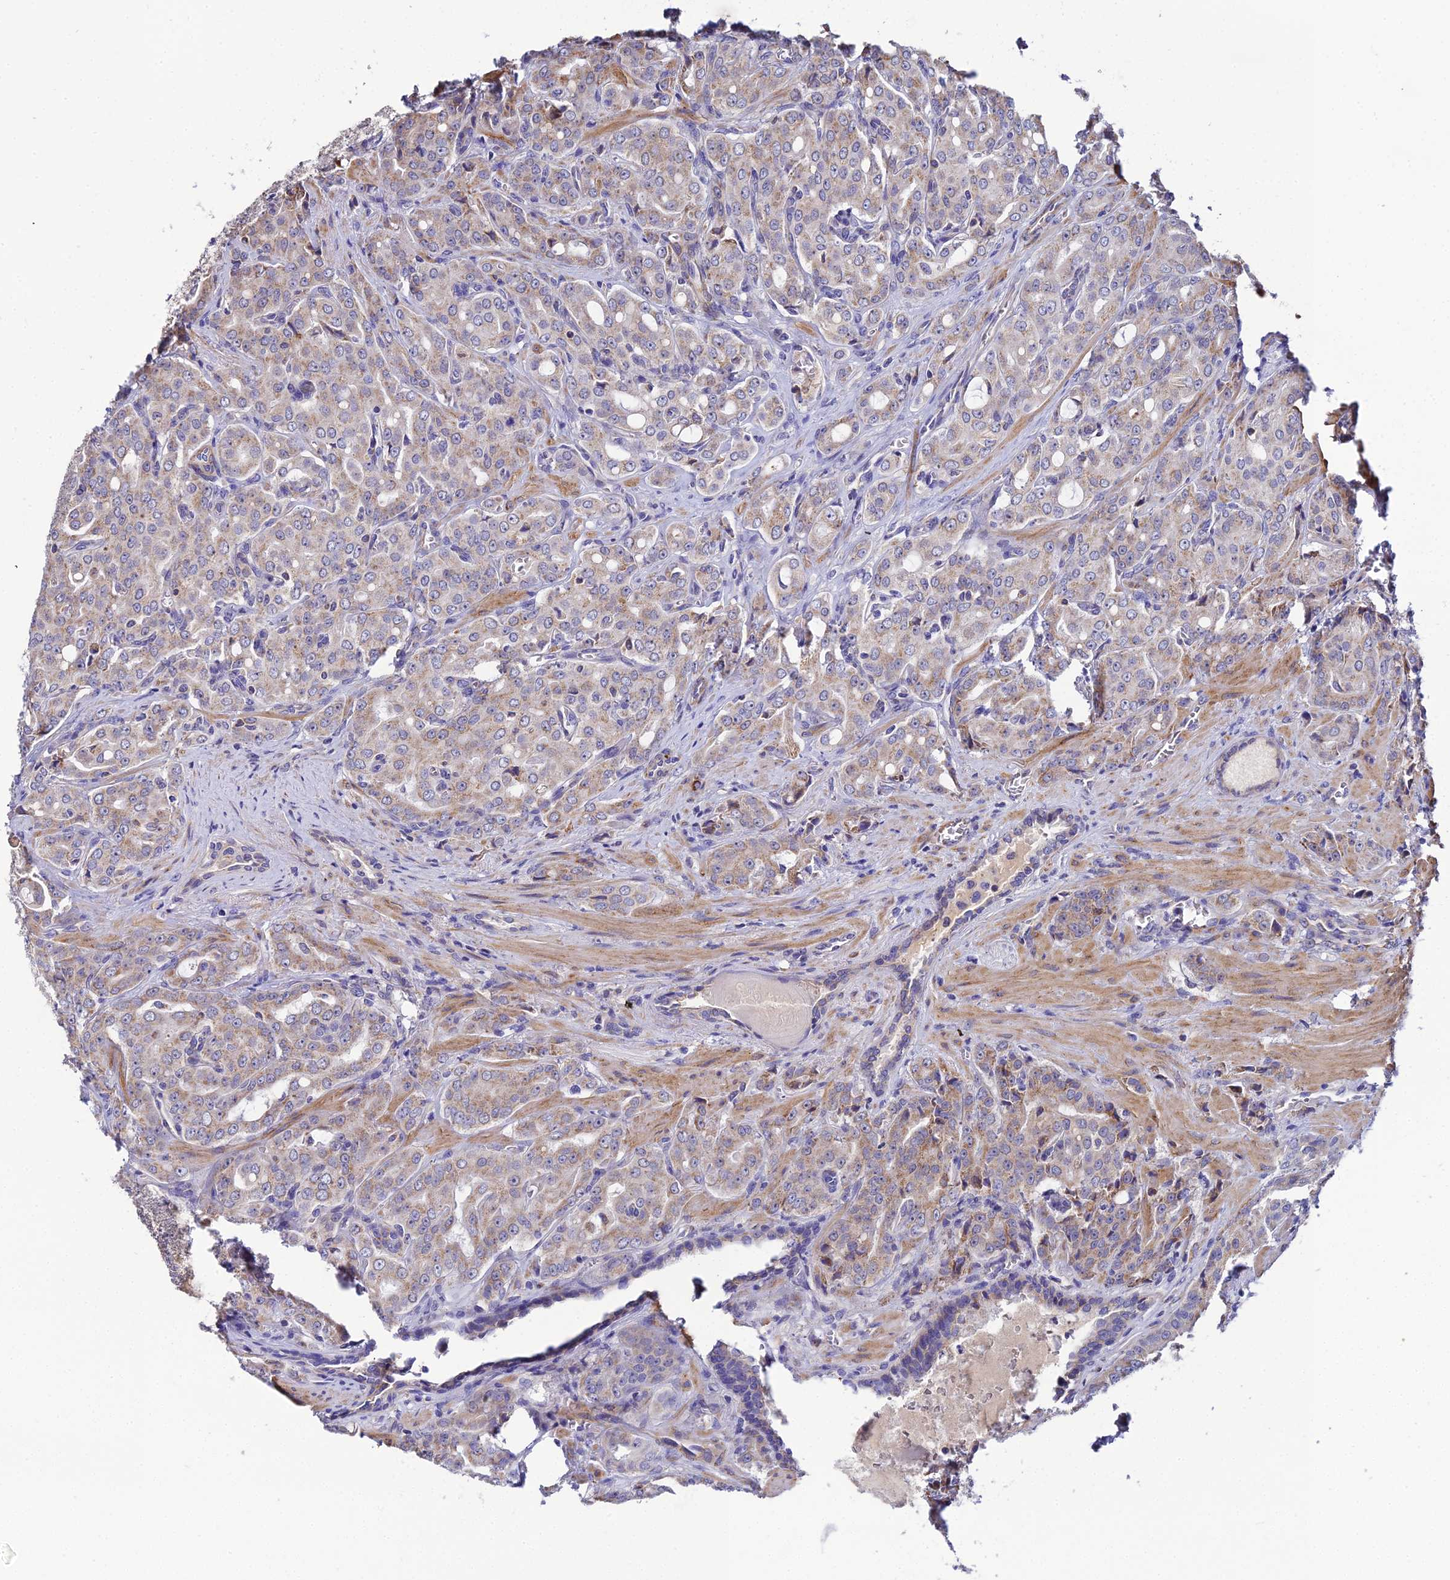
{"staining": {"intensity": "weak", "quantity": ">75%", "location": "cytoplasmic/membranous"}, "tissue": "prostate cancer", "cell_type": "Tumor cells", "image_type": "cancer", "snomed": [{"axis": "morphology", "description": "Adenocarcinoma, High grade"}, {"axis": "topography", "description": "Prostate"}], "caption": "IHC (DAB) staining of human adenocarcinoma (high-grade) (prostate) shows weak cytoplasmic/membranous protein expression in about >75% of tumor cells.", "gene": "ACOT2", "patient": {"sex": "male", "age": 68}}